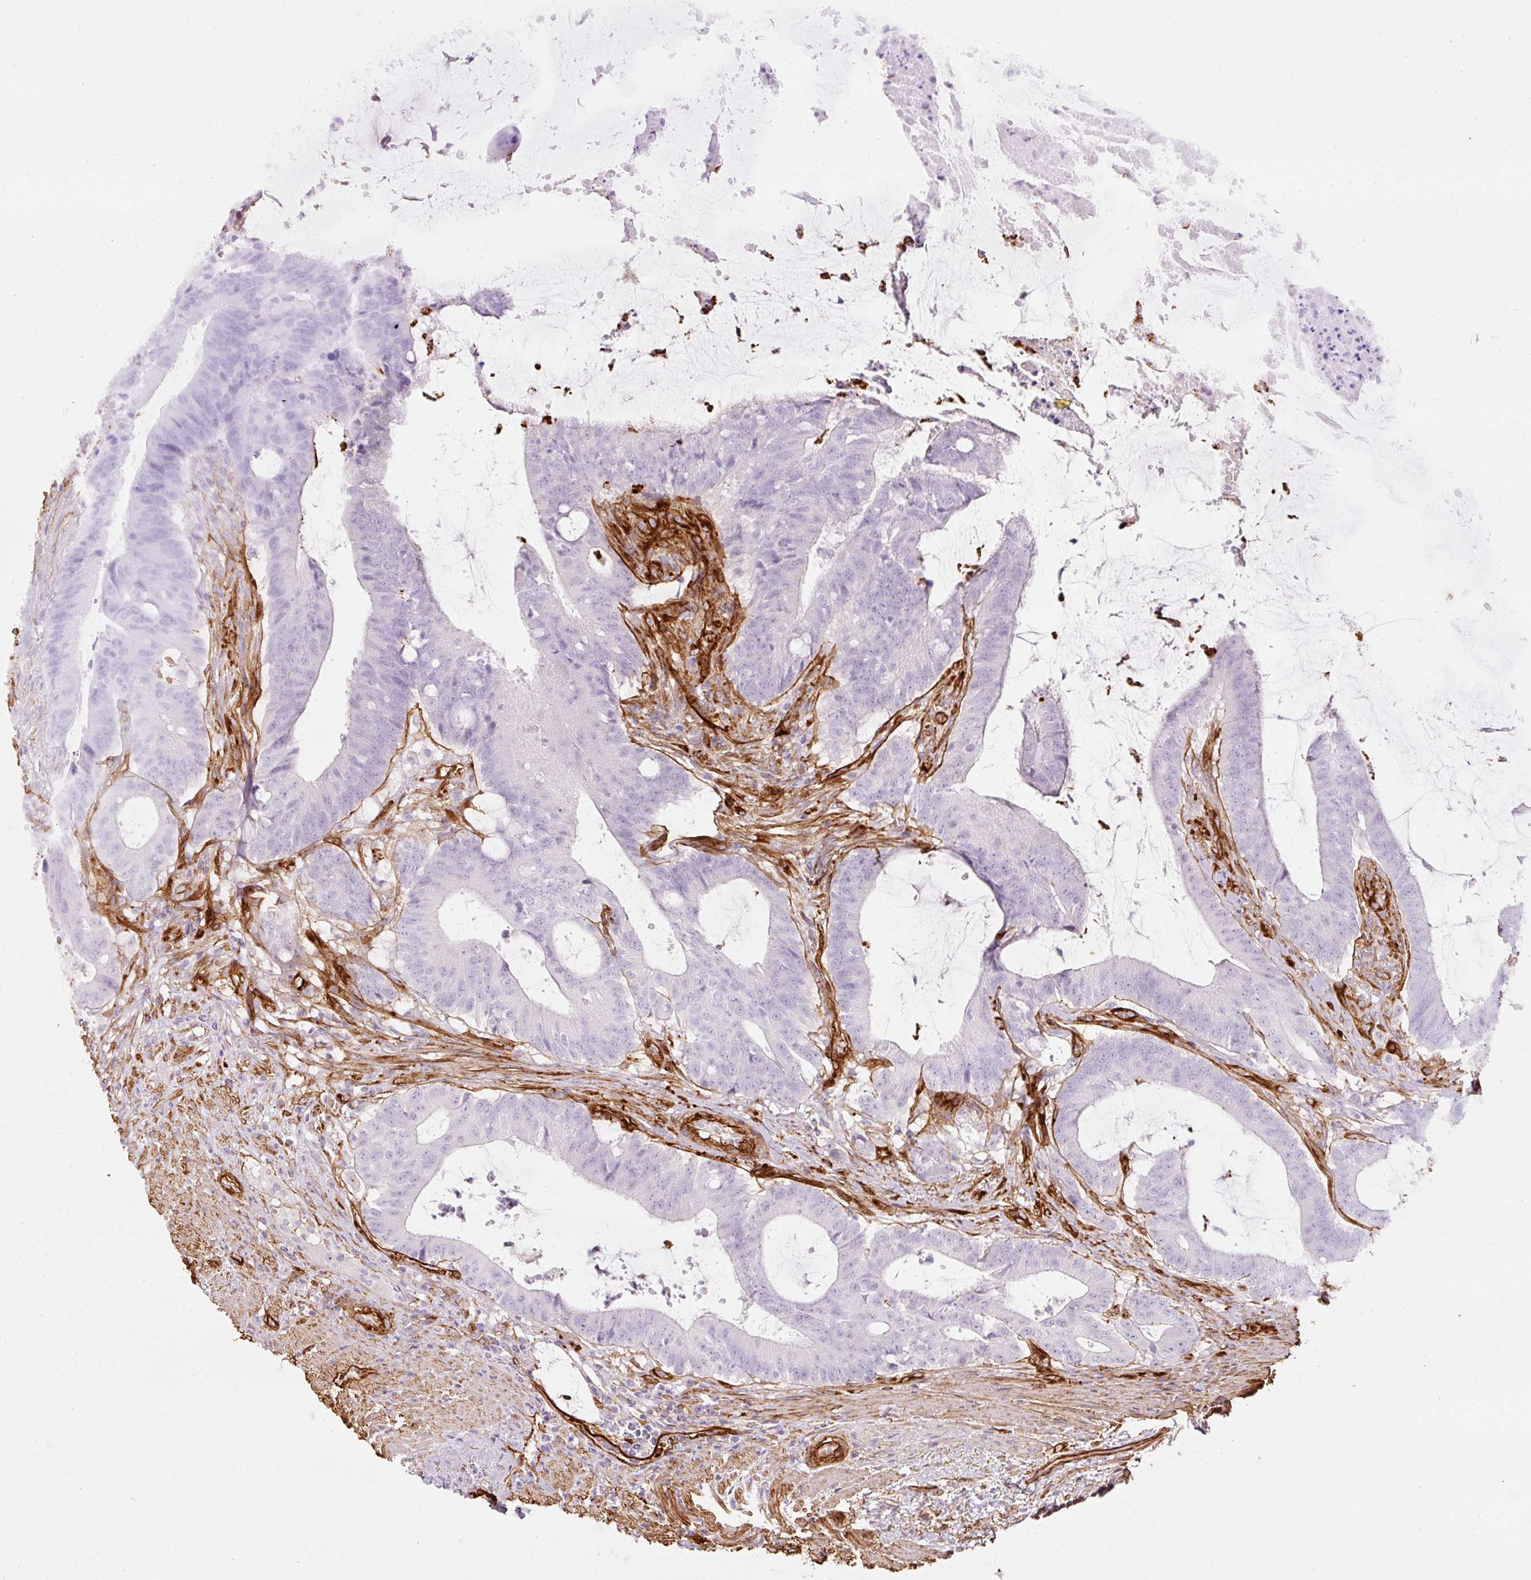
{"staining": {"intensity": "negative", "quantity": "none", "location": "none"}, "tissue": "colorectal cancer", "cell_type": "Tumor cells", "image_type": "cancer", "snomed": [{"axis": "morphology", "description": "Adenocarcinoma, NOS"}, {"axis": "topography", "description": "Colon"}], "caption": "An immunohistochemistry (IHC) micrograph of colorectal cancer is shown. There is no staining in tumor cells of colorectal cancer.", "gene": "LOXL4", "patient": {"sex": "female", "age": 43}}